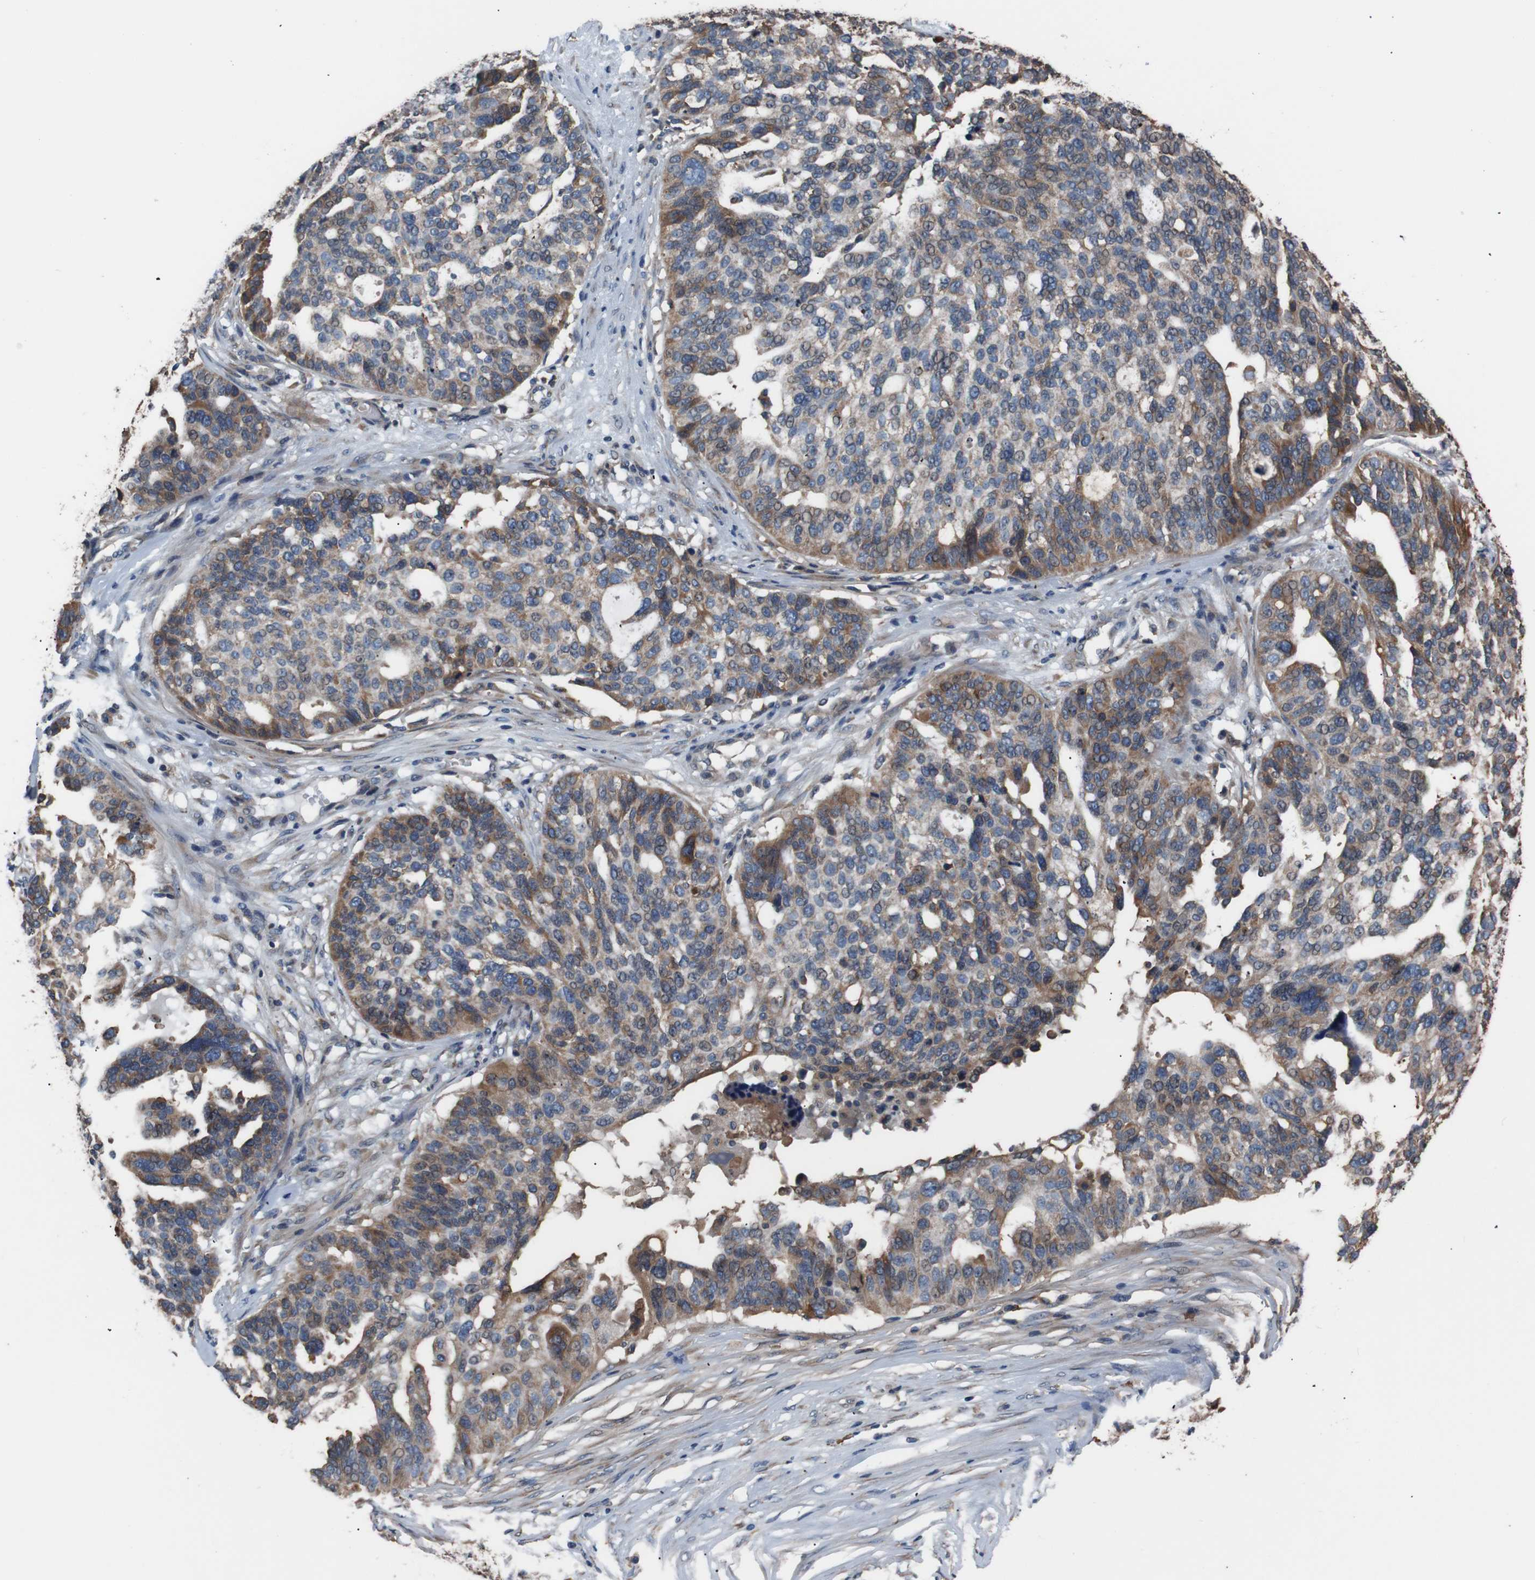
{"staining": {"intensity": "moderate", "quantity": ">75%", "location": "cytoplasmic/membranous"}, "tissue": "ovarian cancer", "cell_type": "Tumor cells", "image_type": "cancer", "snomed": [{"axis": "morphology", "description": "Cystadenocarcinoma, serous, NOS"}, {"axis": "topography", "description": "Ovary"}], "caption": "IHC (DAB) staining of ovarian cancer (serous cystadenocarcinoma) reveals moderate cytoplasmic/membranous protein staining in about >75% of tumor cells. (IHC, brightfield microscopy, high magnification).", "gene": "SIGMAR1", "patient": {"sex": "female", "age": 59}}